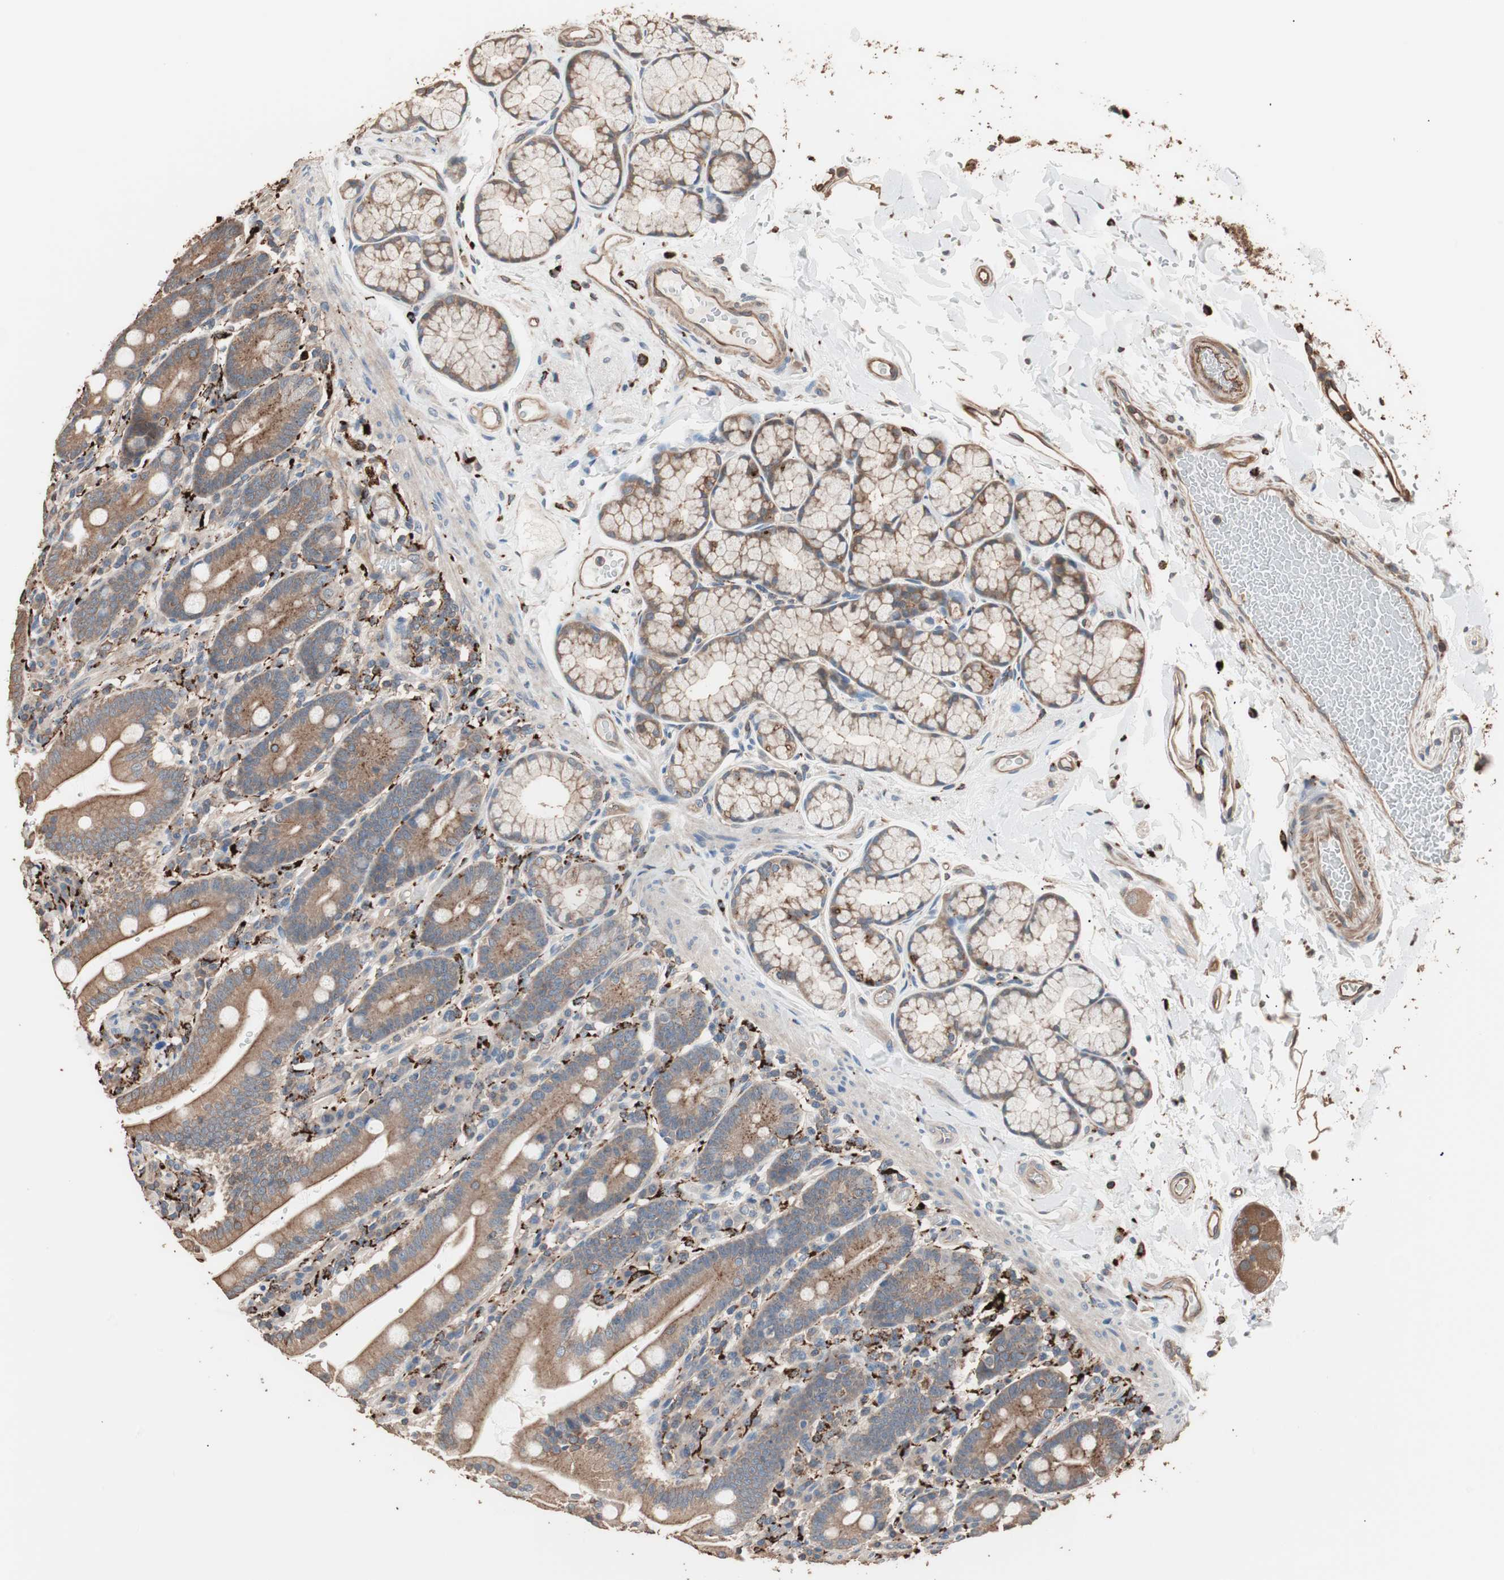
{"staining": {"intensity": "strong", "quantity": ">75%", "location": "cytoplasmic/membranous"}, "tissue": "duodenum", "cell_type": "Glandular cells", "image_type": "normal", "snomed": [{"axis": "morphology", "description": "Normal tissue, NOS"}, {"axis": "topography", "description": "Small intestine, NOS"}], "caption": "A photomicrograph showing strong cytoplasmic/membranous positivity in approximately >75% of glandular cells in unremarkable duodenum, as visualized by brown immunohistochemical staining.", "gene": "CCT3", "patient": {"sex": "female", "age": 71}}